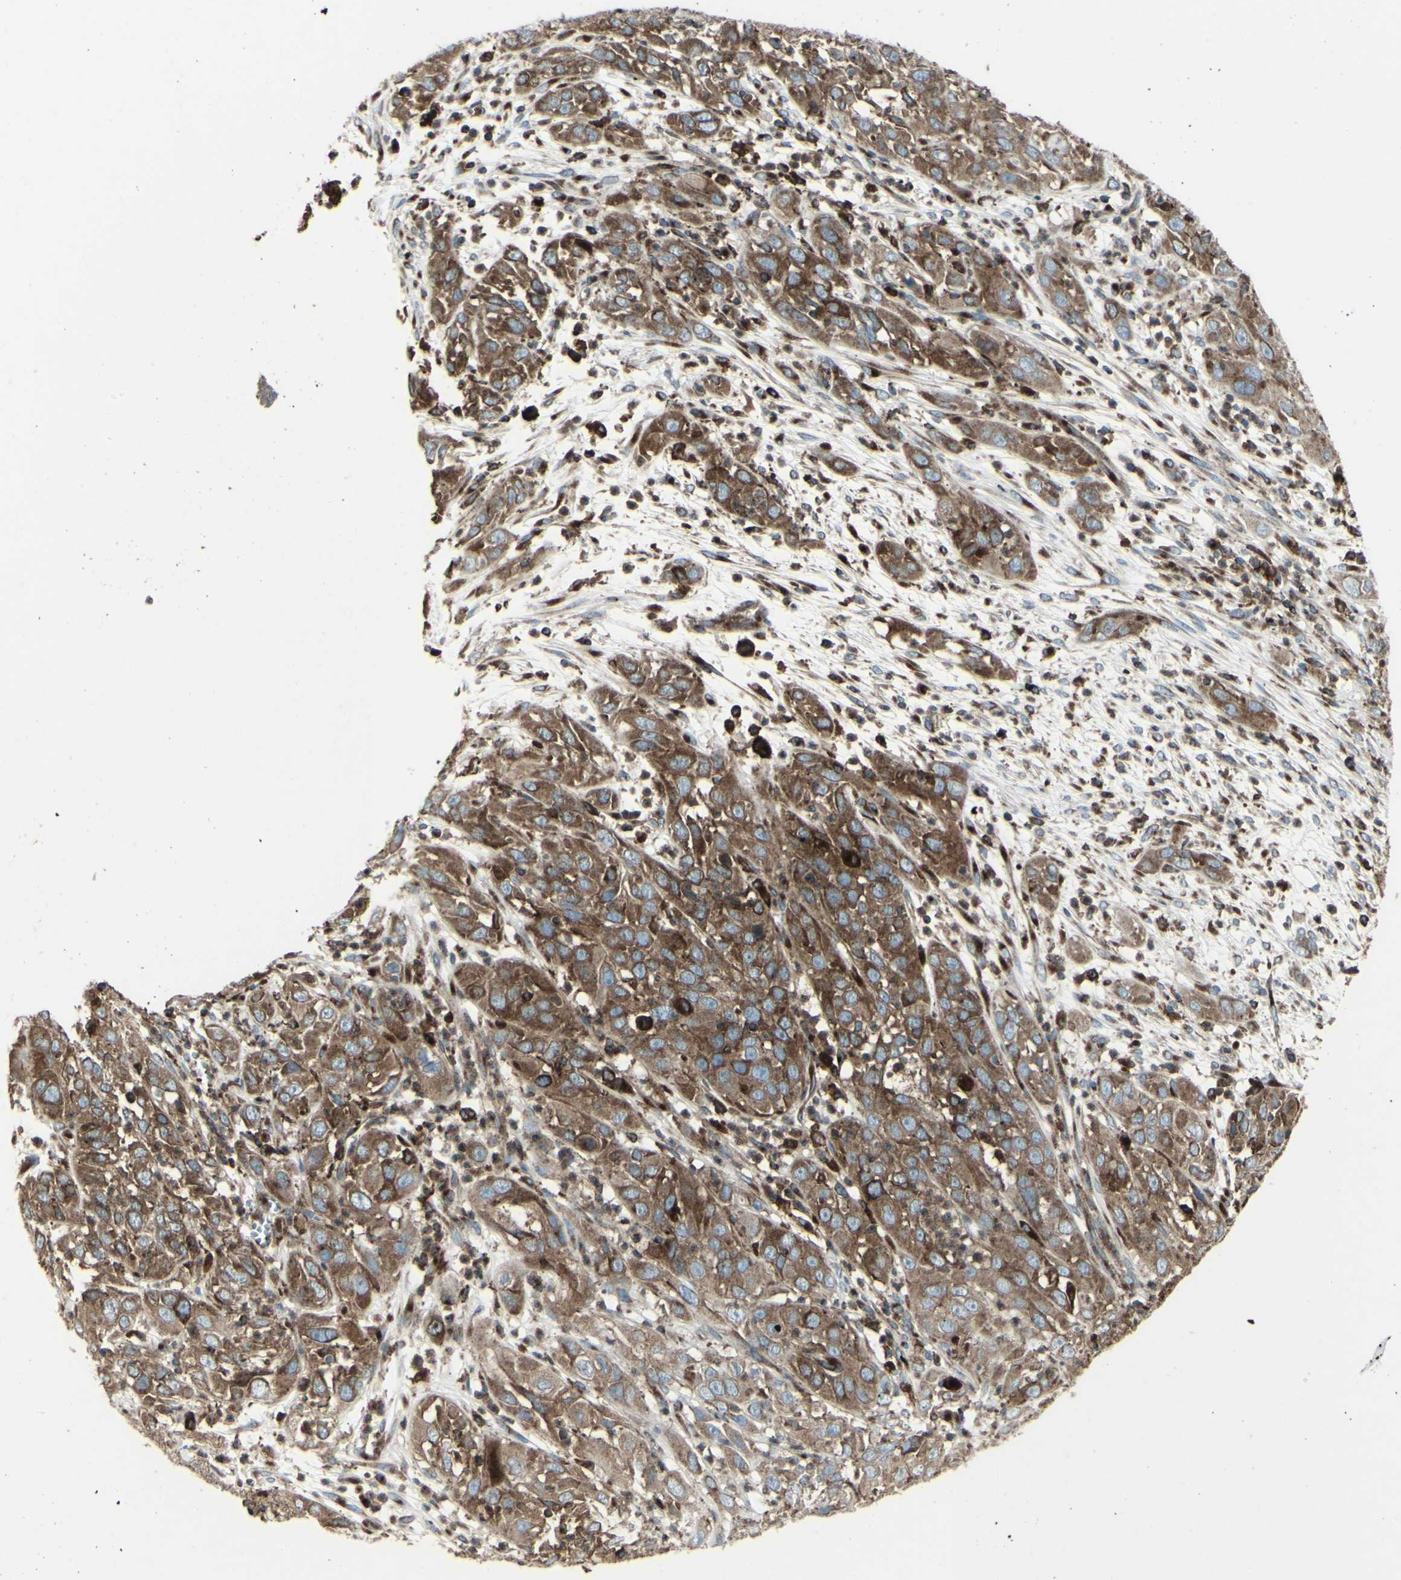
{"staining": {"intensity": "moderate", "quantity": ">75%", "location": "cytoplasmic/membranous"}, "tissue": "cervical cancer", "cell_type": "Tumor cells", "image_type": "cancer", "snomed": [{"axis": "morphology", "description": "Squamous cell carcinoma, NOS"}, {"axis": "topography", "description": "Cervix"}], "caption": "Human cervical squamous cell carcinoma stained with a protein marker reveals moderate staining in tumor cells.", "gene": "NAPA", "patient": {"sex": "female", "age": 32}}